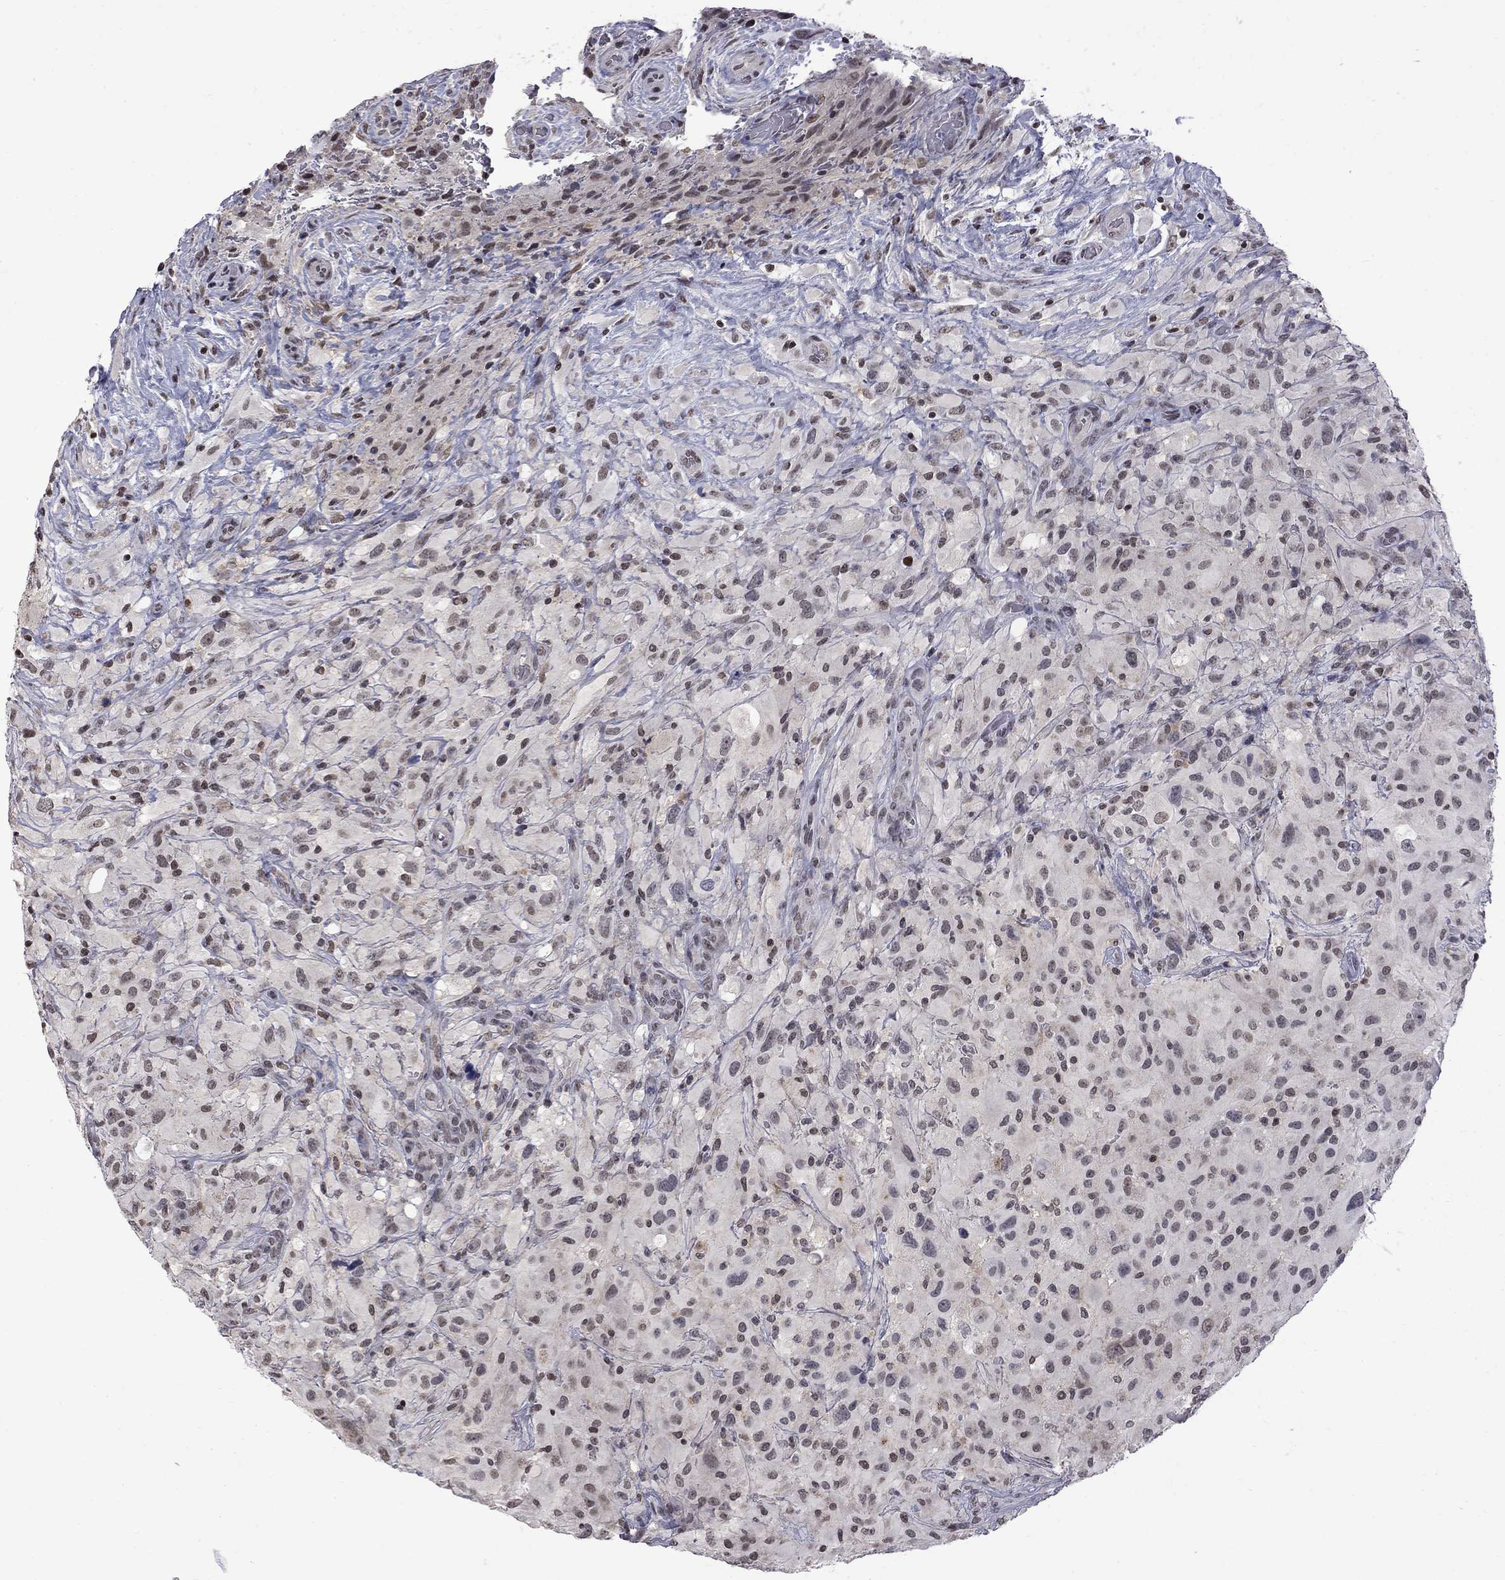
{"staining": {"intensity": "weak", "quantity": "<25%", "location": "nuclear"}, "tissue": "glioma", "cell_type": "Tumor cells", "image_type": "cancer", "snomed": [{"axis": "morphology", "description": "Glioma, malignant, High grade"}, {"axis": "topography", "description": "Cerebral cortex"}], "caption": "Immunohistochemistry (IHC) photomicrograph of human malignant high-grade glioma stained for a protein (brown), which displays no expression in tumor cells. (DAB IHC visualized using brightfield microscopy, high magnification).", "gene": "RFWD3", "patient": {"sex": "male", "age": 35}}